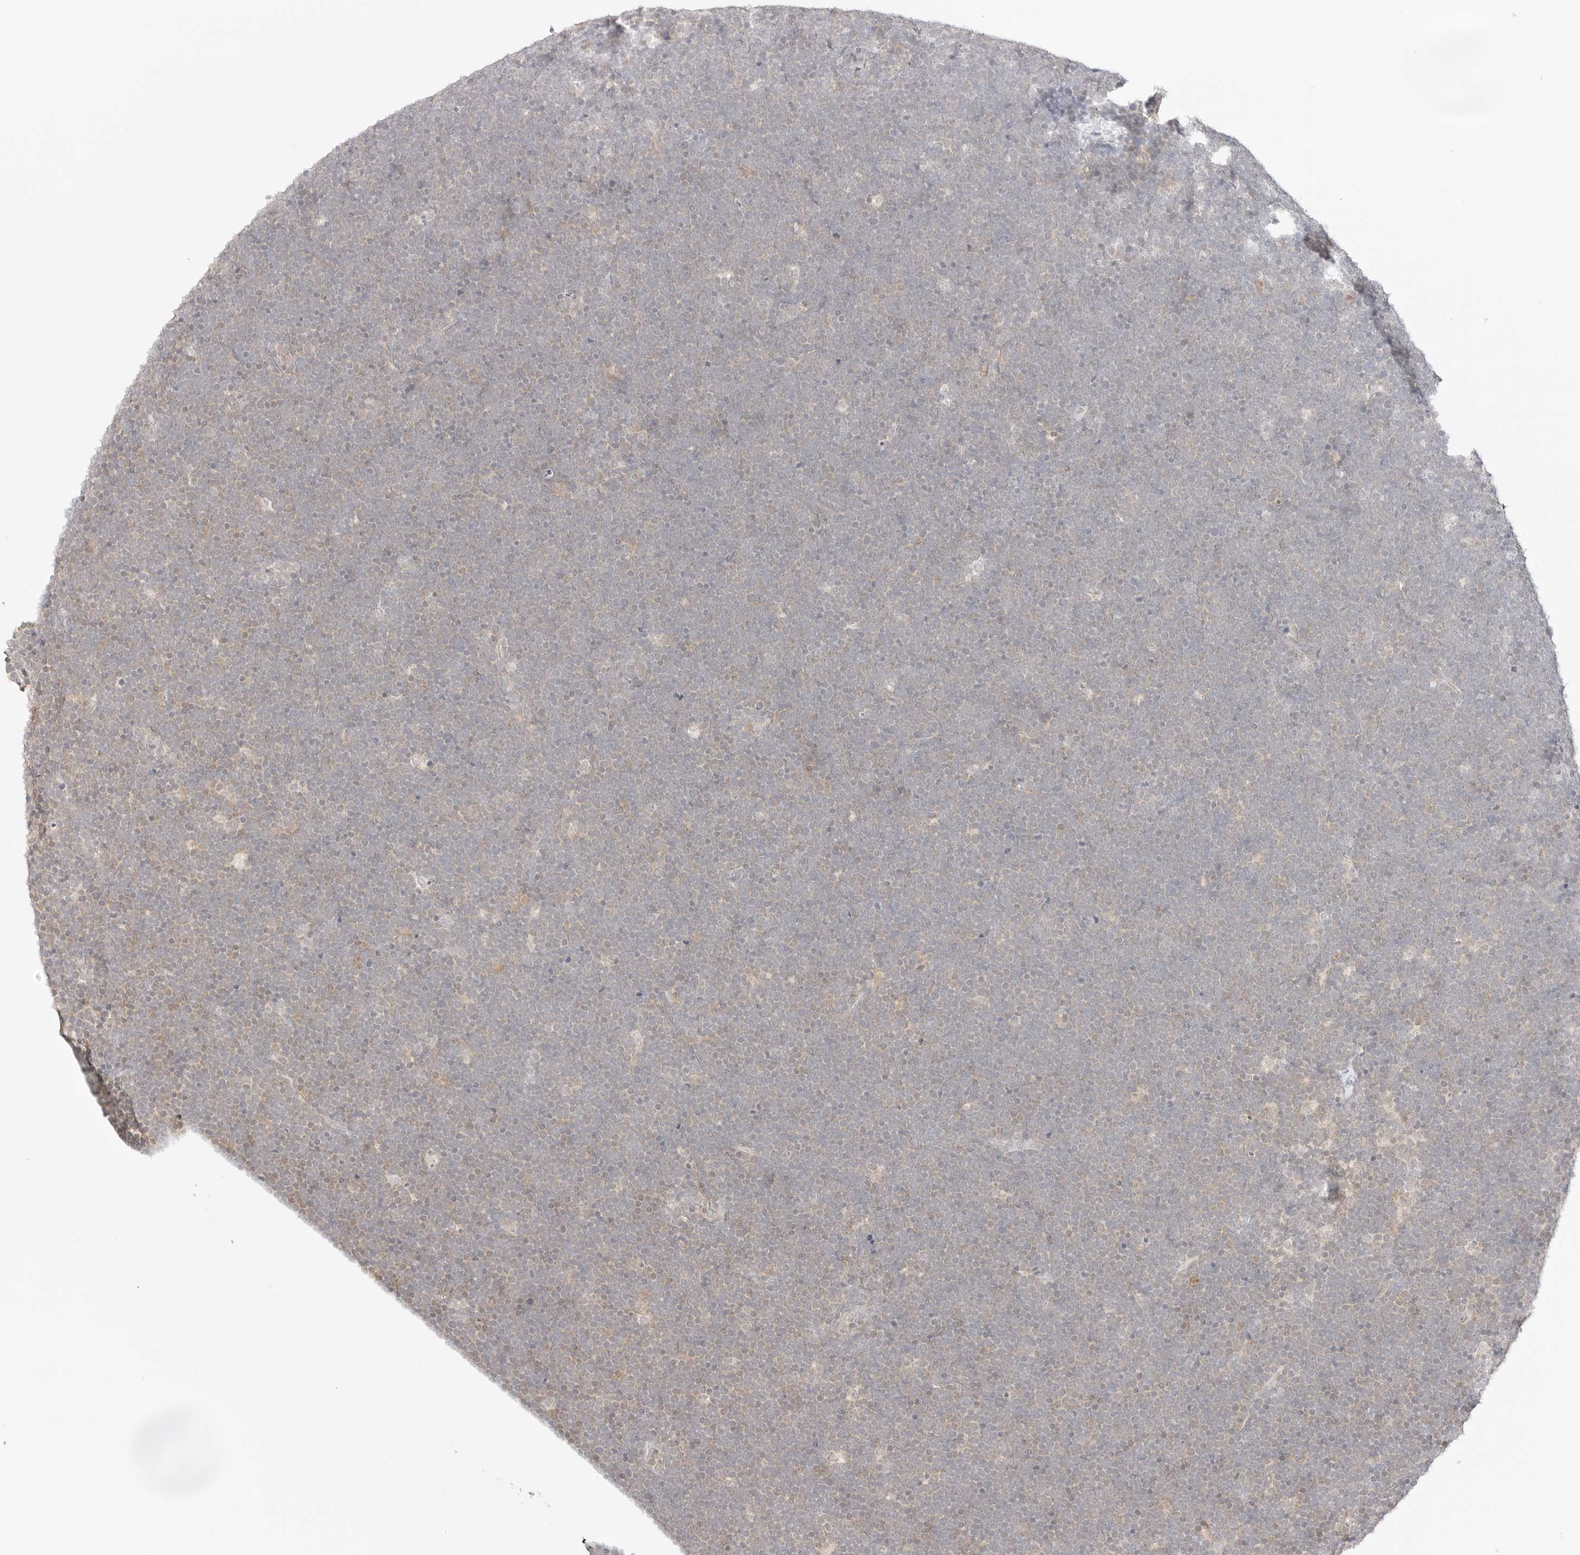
{"staining": {"intensity": "negative", "quantity": "none", "location": "none"}, "tissue": "lymphoma", "cell_type": "Tumor cells", "image_type": "cancer", "snomed": [{"axis": "morphology", "description": "Malignant lymphoma, non-Hodgkin's type, High grade"}, {"axis": "topography", "description": "Lymph node"}], "caption": "Tumor cells are negative for brown protein staining in lymphoma. Nuclei are stained in blue.", "gene": "GNAS", "patient": {"sex": "male", "age": 13}}